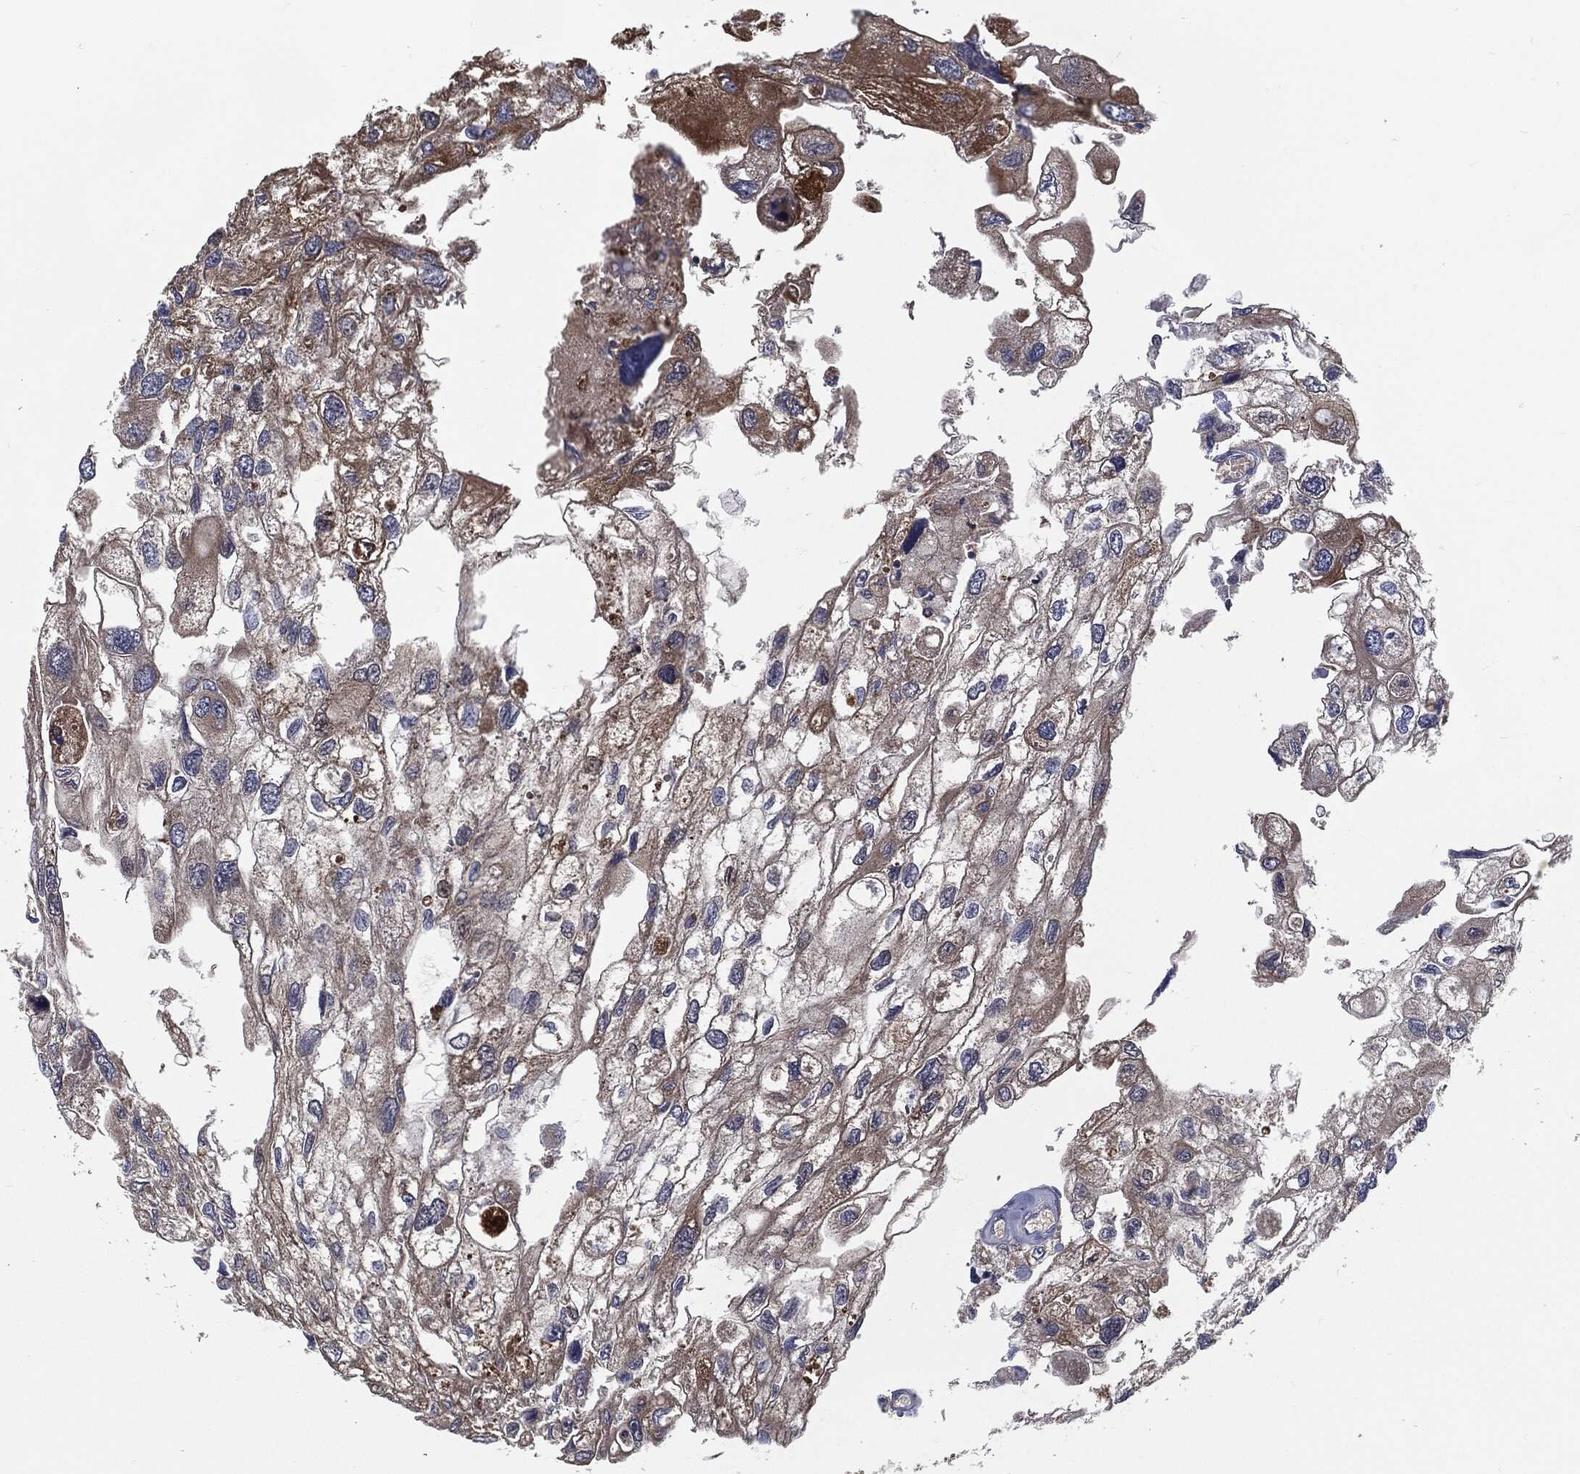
{"staining": {"intensity": "moderate", "quantity": "<25%", "location": "cytoplasmic/membranous"}, "tissue": "urothelial cancer", "cell_type": "Tumor cells", "image_type": "cancer", "snomed": [{"axis": "morphology", "description": "Urothelial carcinoma, High grade"}, {"axis": "topography", "description": "Urinary bladder"}], "caption": "Moderate cytoplasmic/membranous expression is seen in about <25% of tumor cells in urothelial carcinoma (high-grade).", "gene": "PRDX4", "patient": {"sex": "male", "age": 59}}